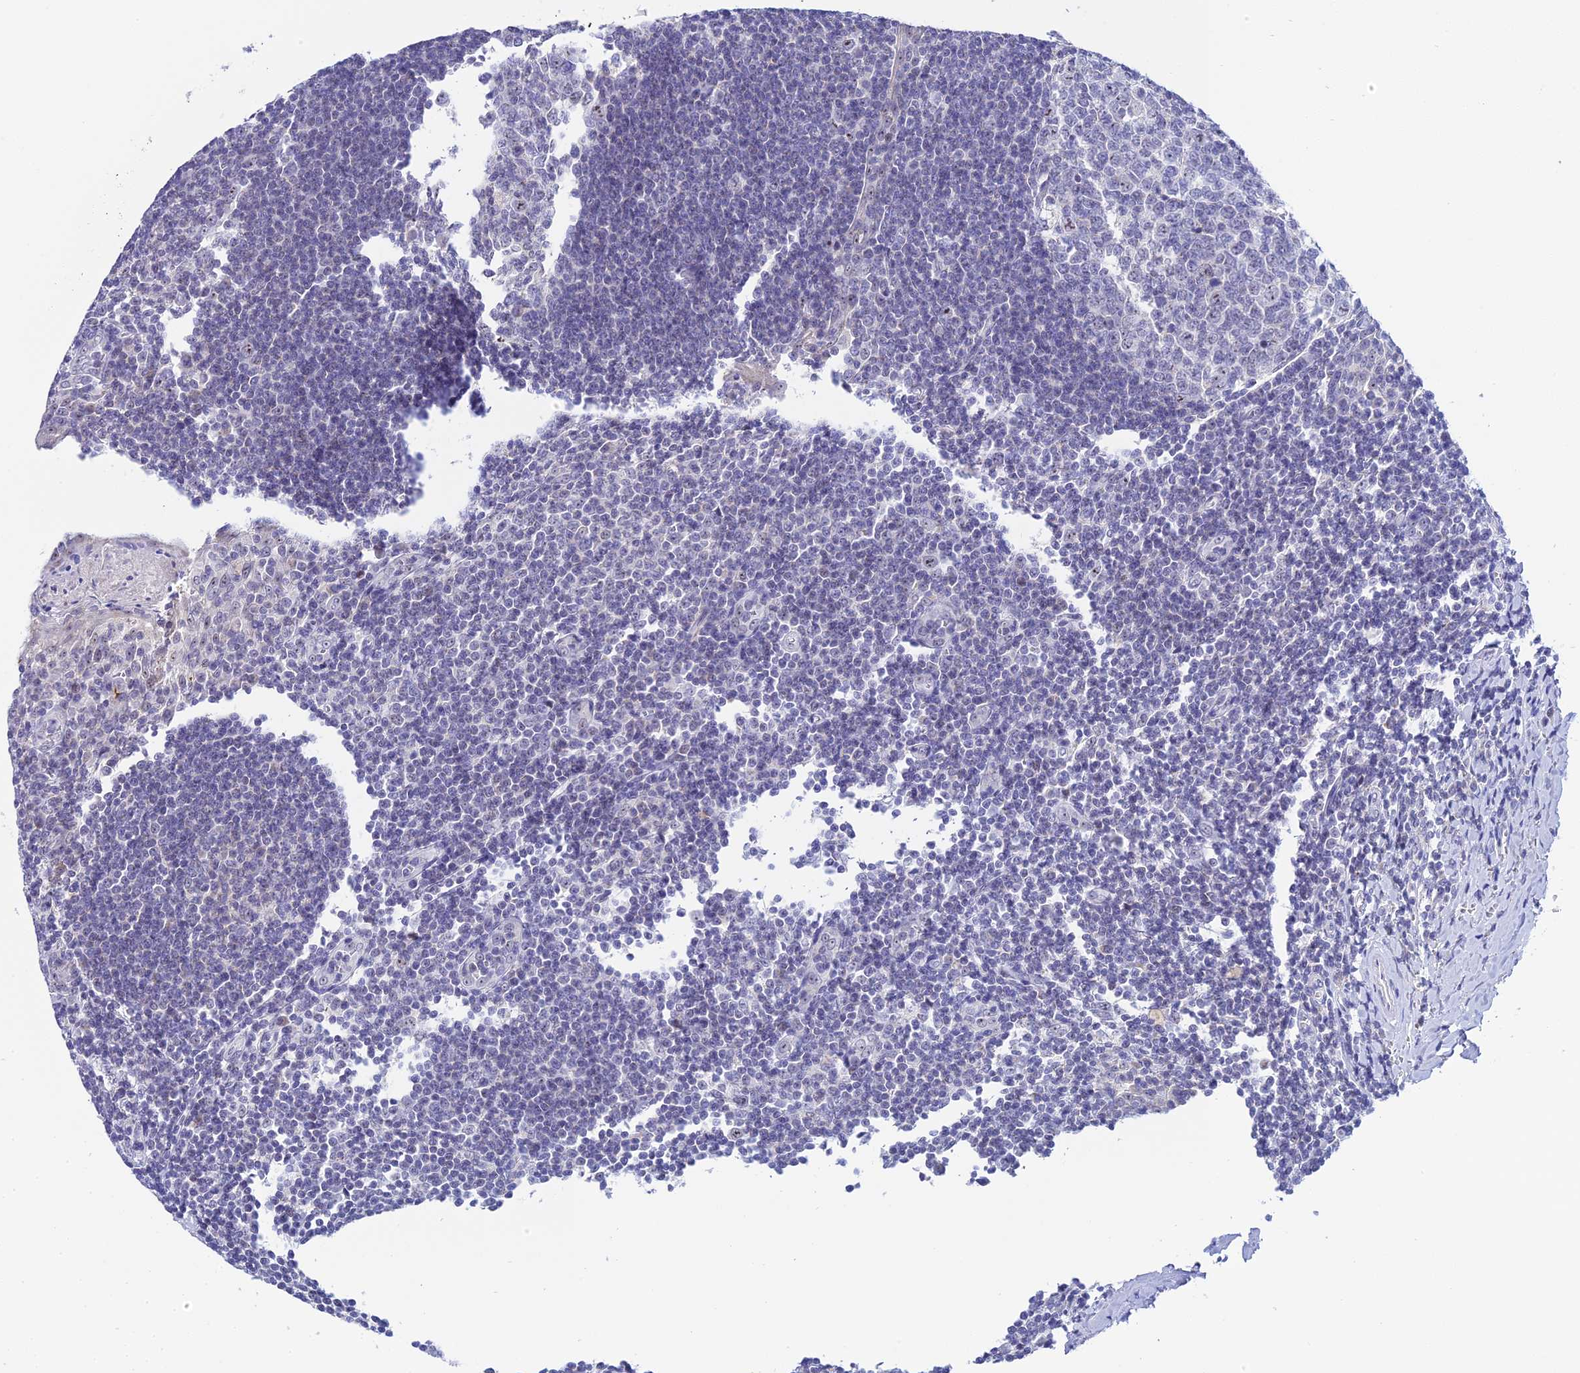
{"staining": {"intensity": "weak", "quantity": "<25%", "location": "nuclear"}, "tissue": "tonsil", "cell_type": "Germinal center cells", "image_type": "normal", "snomed": [{"axis": "morphology", "description": "Normal tissue, NOS"}, {"axis": "topography", "description": "Tonsil"}], "caption": "This is an immunohistochemistry image of normal human tonsil. There is no staining in germinal center cells.", "gene": "PLPP4", "patient": {"sex": "male", "age": 27}}